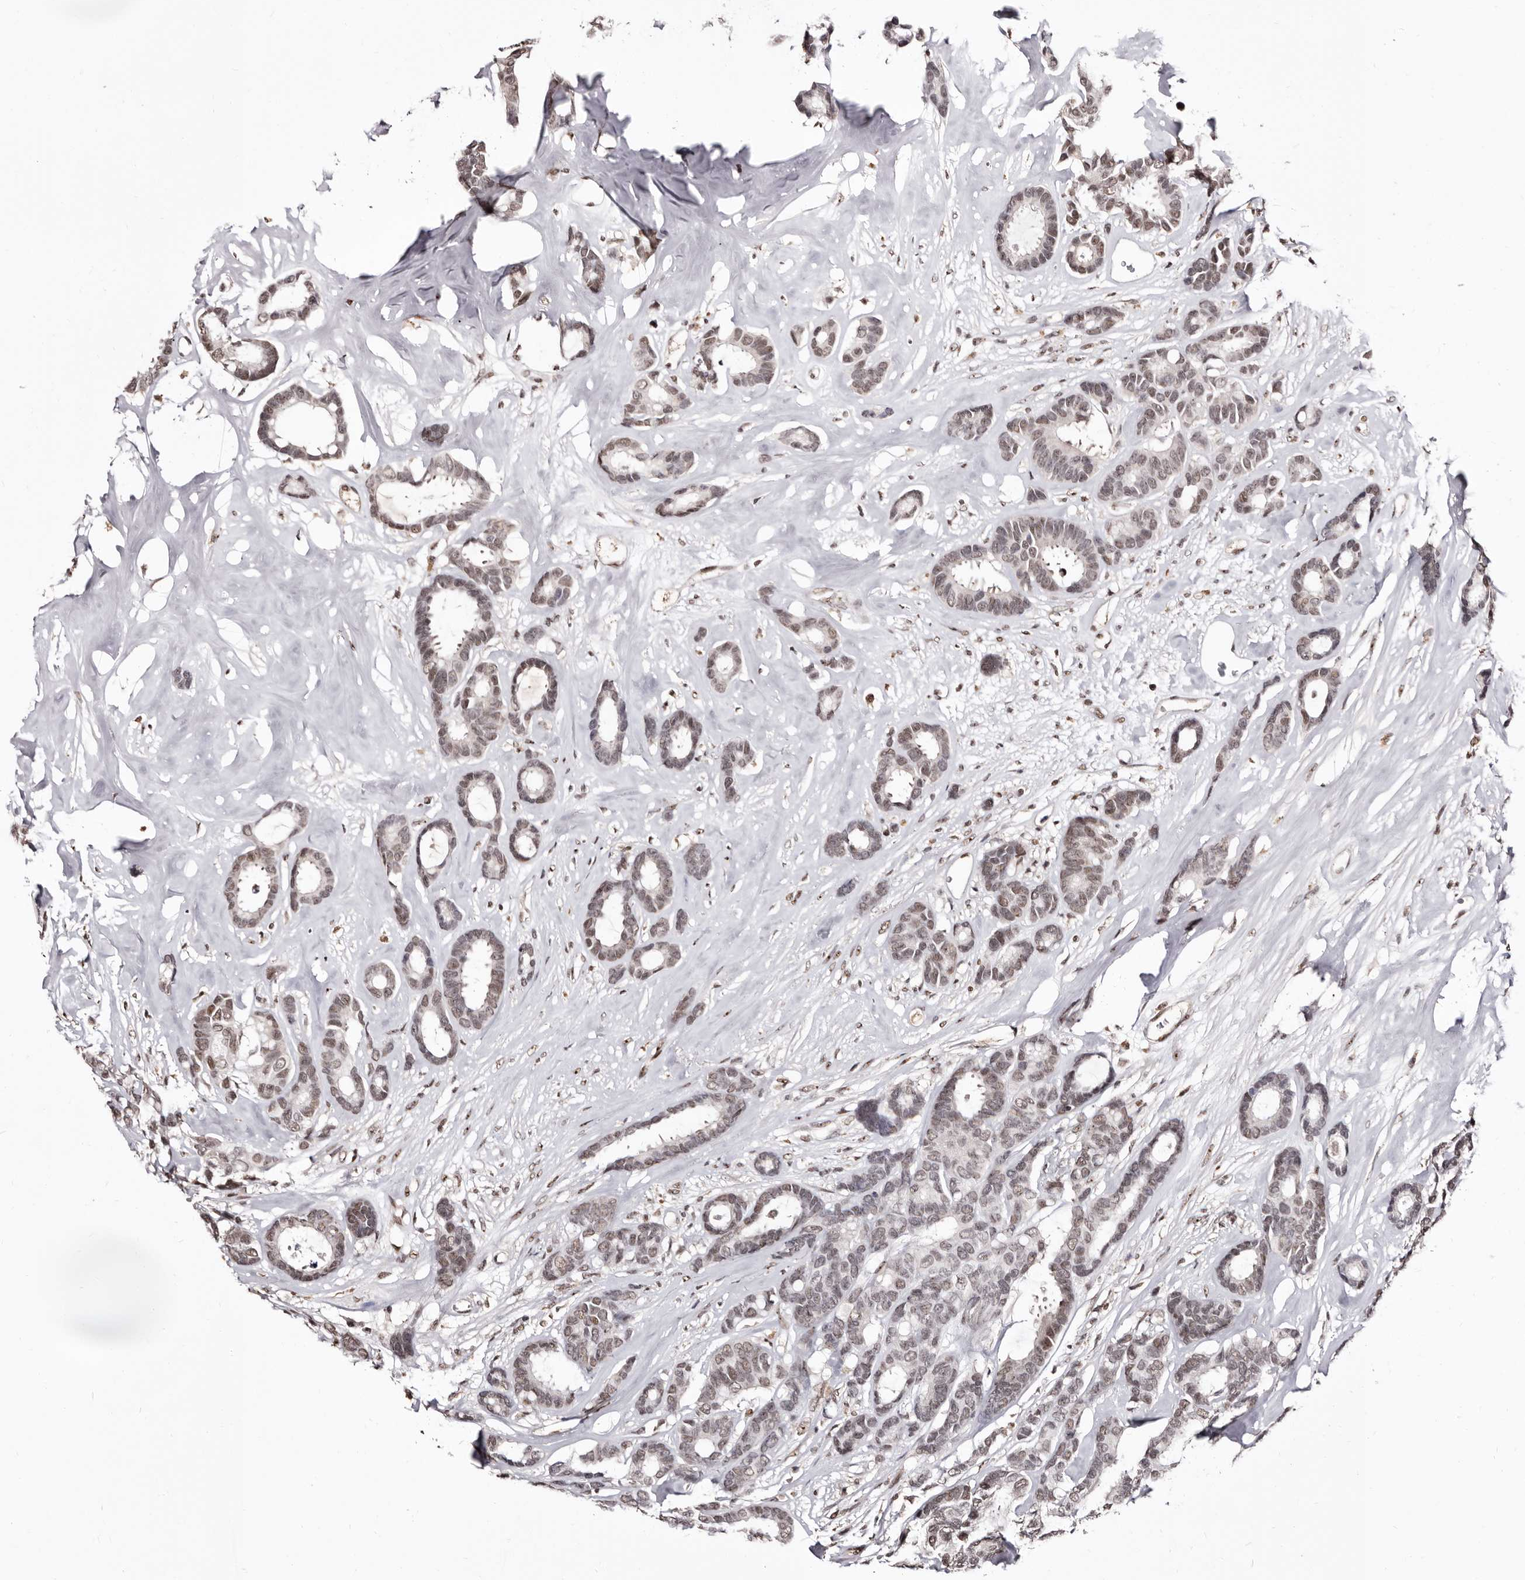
{"staining": {"intensity": "weak", "quantity": ">75%", "location": "nuclear"}, "tissue": "breast cancer", "cell_type": "Tumor cells", "image_type": "cancer", "snomed": [{"axis": "morphology", "description": "Duct carcinoma"}, {"axis": "topography", "description": "Breast"}], "caption": "Weak nuclear staining for a protein is present in approximately >75% of tumor cells of breast intraductal carcinoma using immunohistochemistry.", "gene": "ANAPC11", "patient": {"sex": "female", "age": 87}}